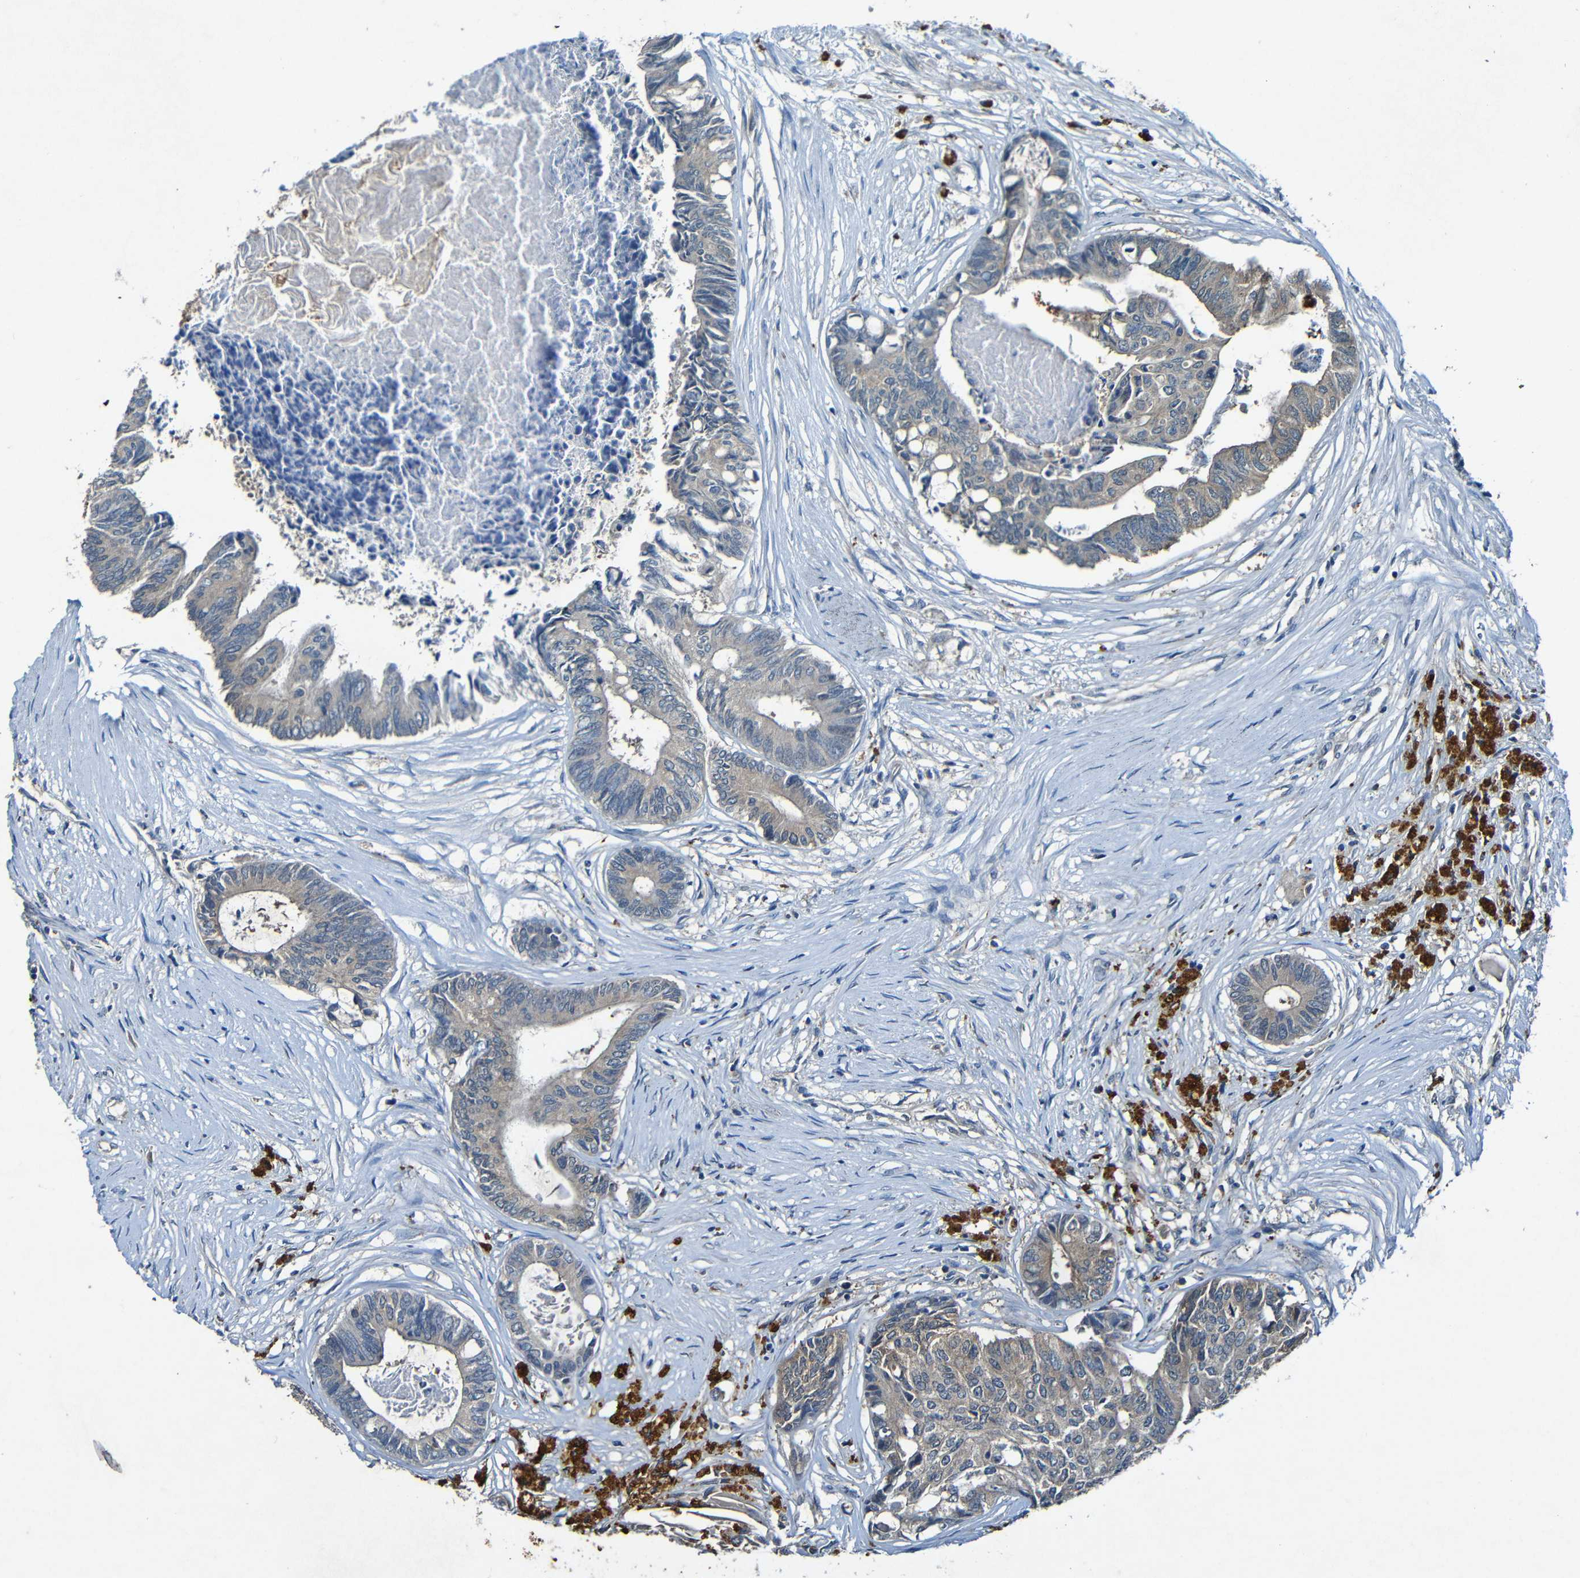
{"staining": {"intensity": "weak", "quantity": ">75%", "location": "cytoplasmic/membranous"}, "tissue": "colorectal cancer", "cell_type": "Tumor cells", "image_type": "cancer", "snomed": [{"axis": "morphology", "description": "Adenocarcinoma, NOS"}, {"axis": "topography", "description": "Rectum"}], "caption": "This is an image of immunohistochemistry staining of colorectal adenocarcinoma, which shows weak positivity in the cytoplasmic/membranous of tumor cells.", "gene": "LRRC70", "patient": {"sex": "male", "age": 63}}